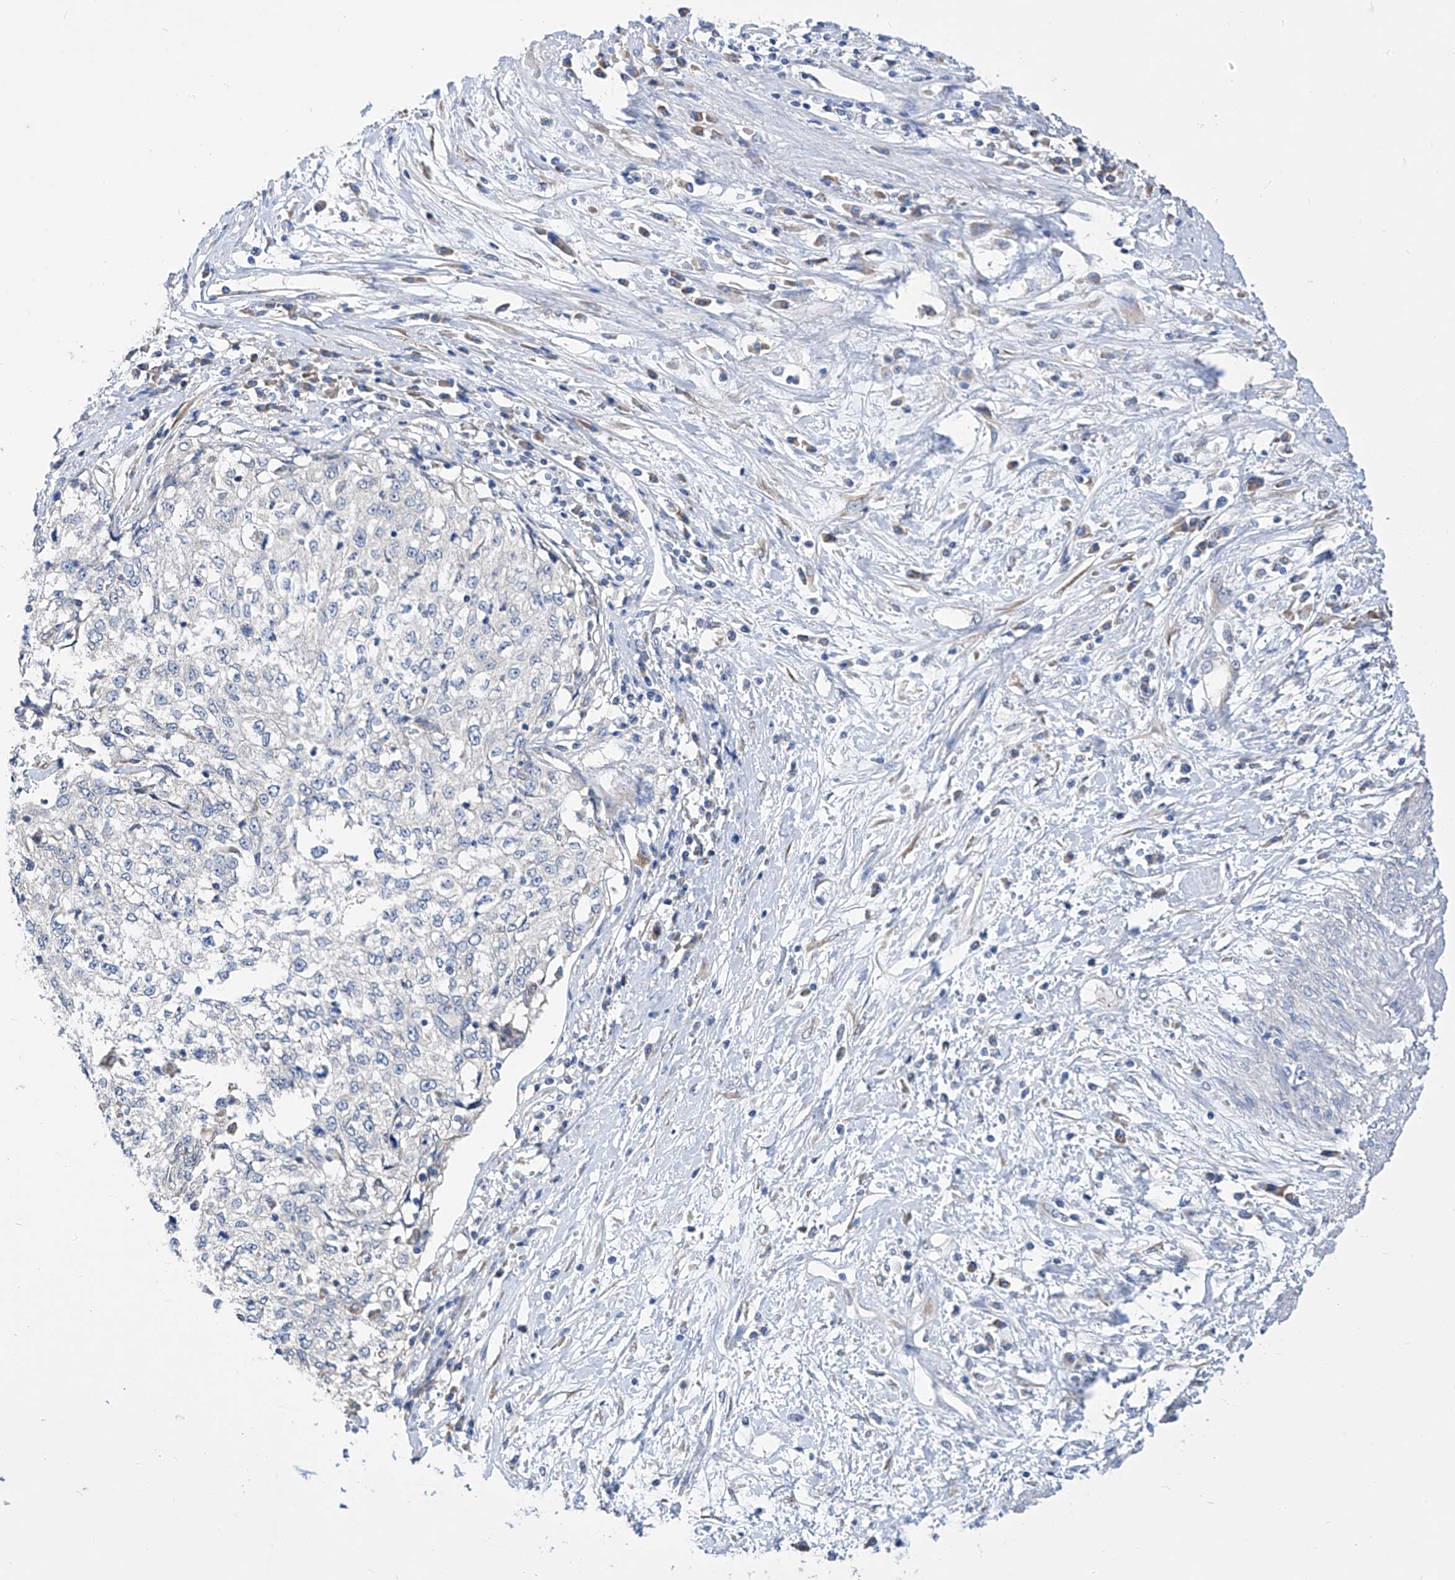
{"staining": {"intensity": "negative", "quantity": "none", "location": "none"}, "tissue": "cervical cancer", "cell_type": "Tumor cells", "image_type": "cancer", "snomed": [{"axis": "morphology", "description": "Squamous cell carcinoma, NOS"}, {"axis": "topography", "description": "Cervix"}], "caption": "Histopathology image shows no significant protein positivity in tumor cells of squamous cell carcinoma (cervical). Brightfield microscopy of immunohistochemistry stained with DAB (3,3'-diaminobenzidine) (brown) and hematoxylin (blue), captured at high magnification.", "gene": "UFL1", "patient": {"sex": "female", "age": 57}}